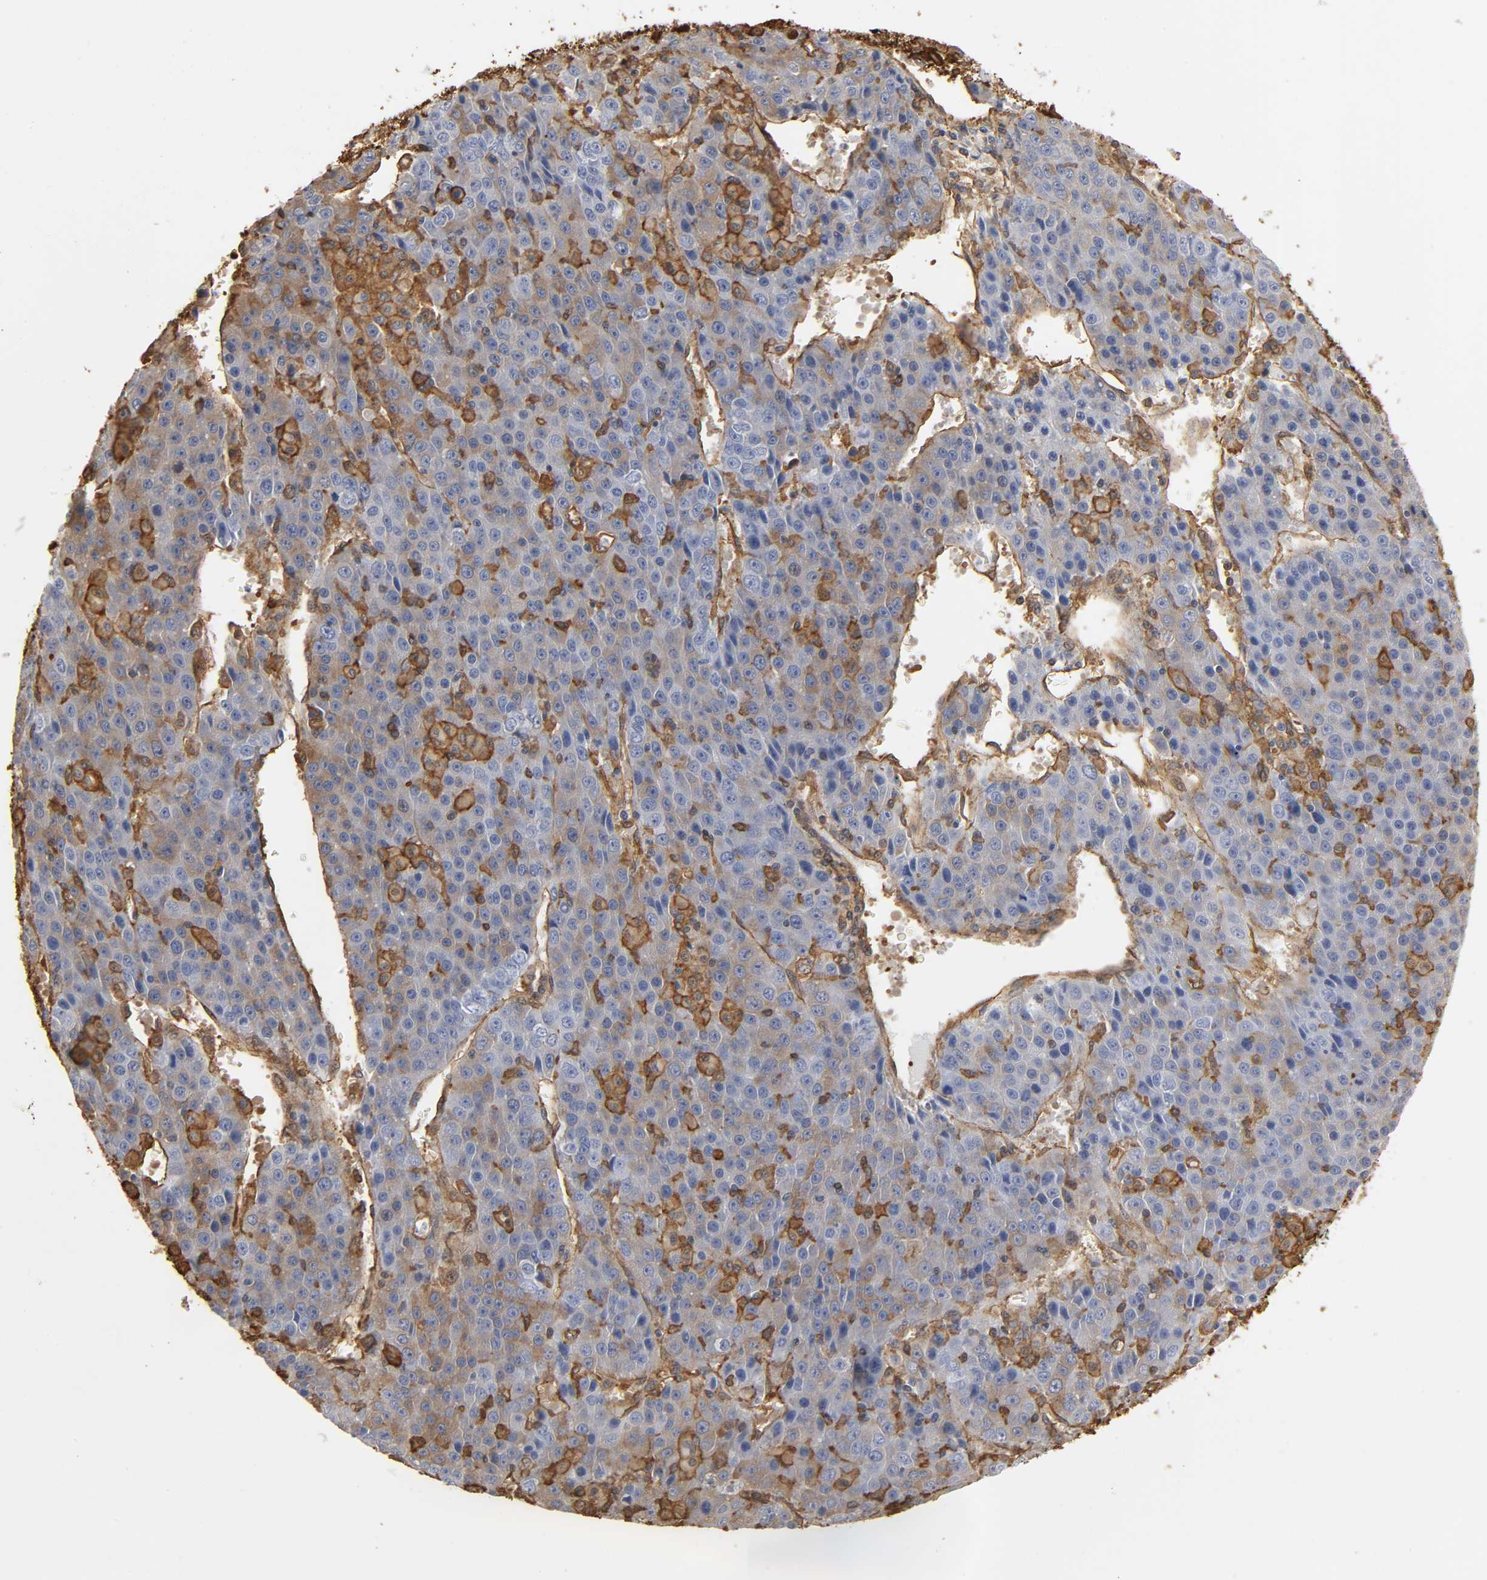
{"staining": {"intensity": "moderate", "quantity": "25%-75%", "location": "cytoplasmic/membranous"}, "tissue": "liver cancer", "cell_type": "Tumor cells", "image_type": "cancer", "snomed": [{"axis": "morphology", "description": "Carcinoma, Hepatocellular, NOS"}, {"axis": "topography", "description": "Liver"}], "caption": "A brown stain highlights moderate cytoplasmic/membranous expression of a protein in human liver hepatocellular carcinoma tumor cells.", "gene": "ANXA2", "patient": {"sex": "female", "age": 53}}